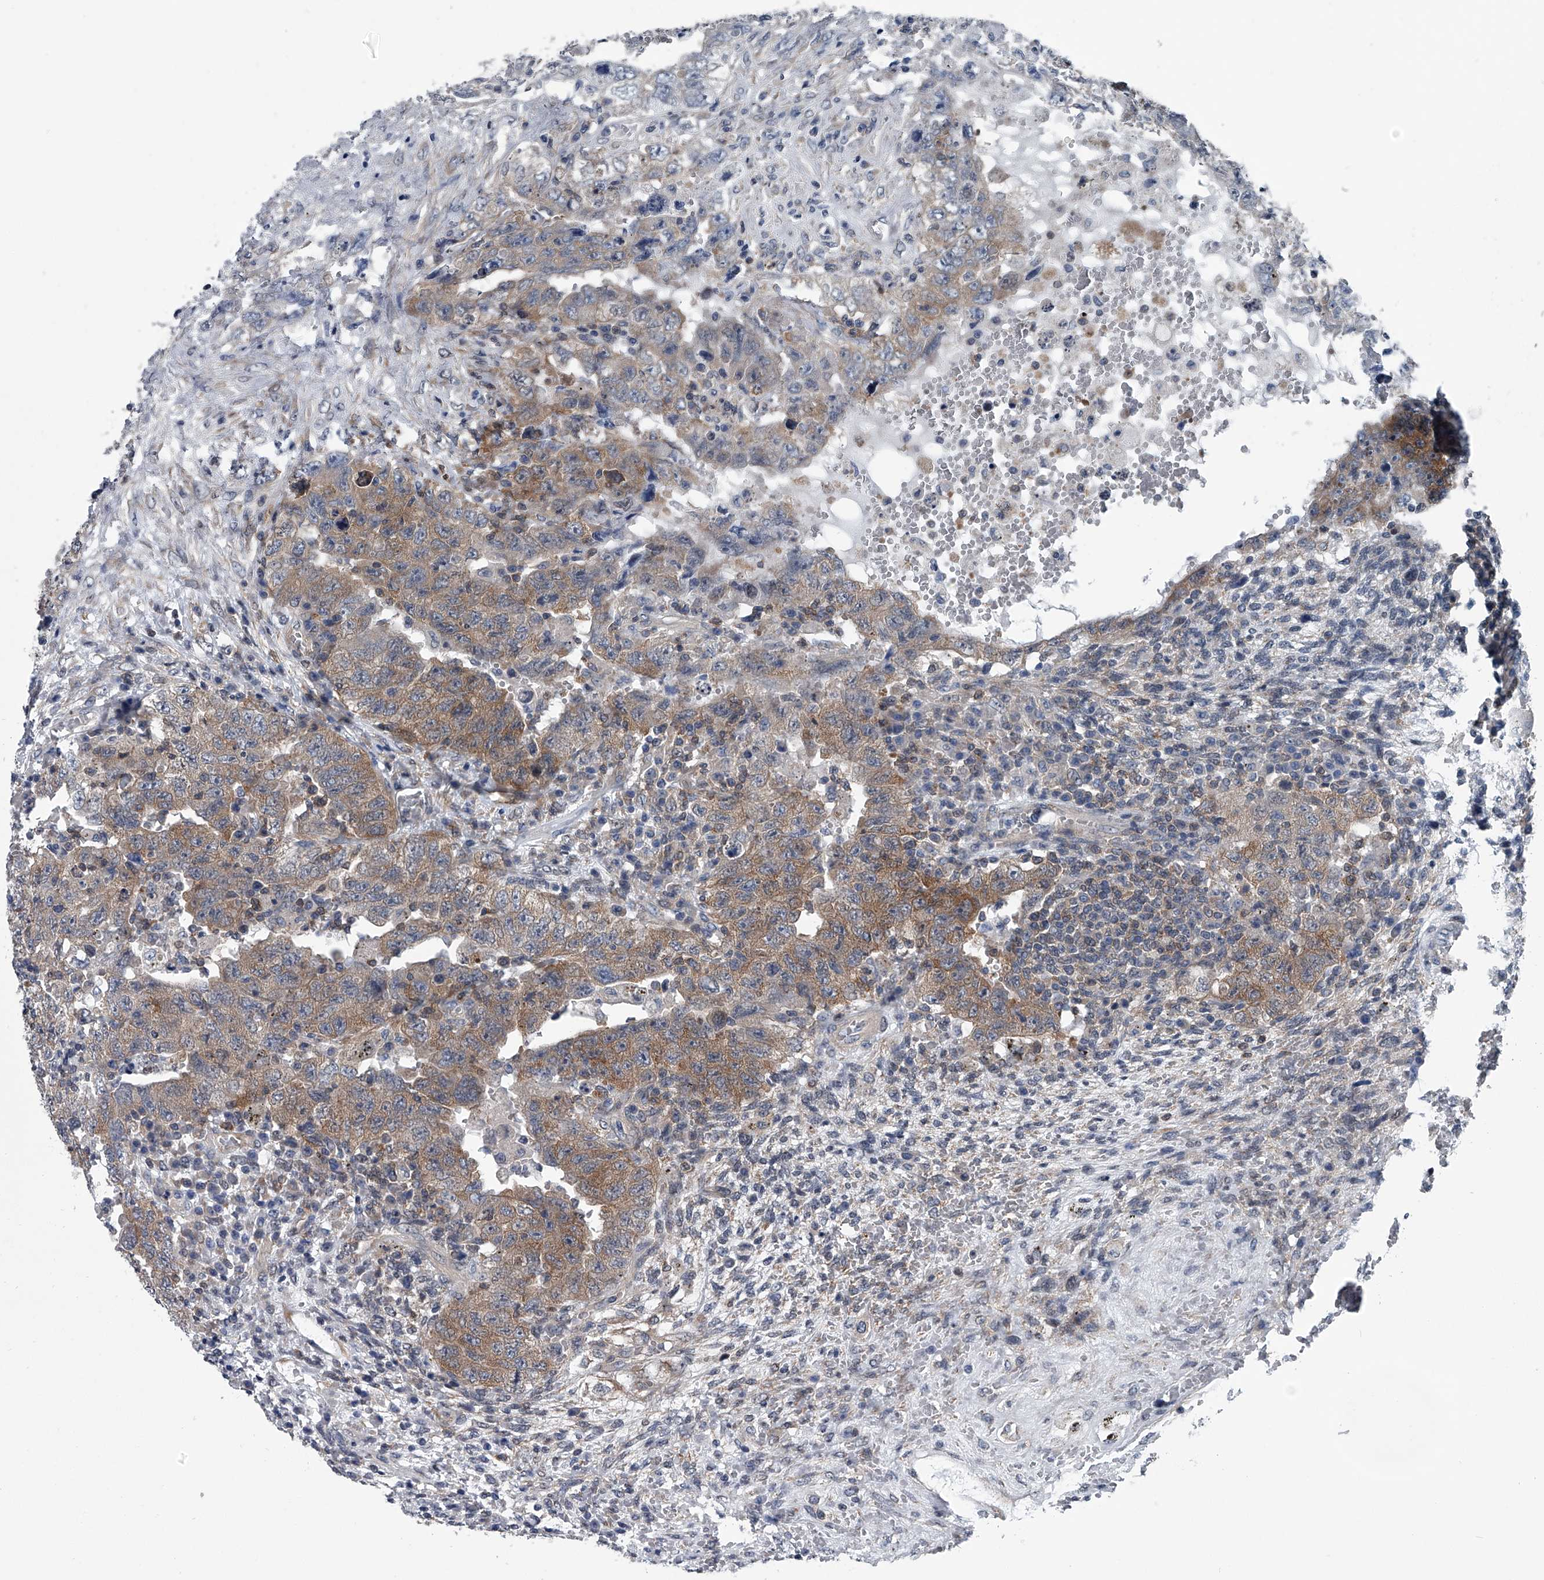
{"staining": {"intensity": "moderate", "quantity": "25%-75%", "location": "cytoplasmic/membranous"}, "tissue": "testis cancer", "cell_type": "Tumor cells", "image_type": "cancer", "snomed": [{"axis": "morphology", "description": "Carcinoma, Embryonal, NOS"}, {"axis": "topography", "description": "Testis"}], "caption": "IHC photomicrograph of human testis cancer (embryonal carcinoma) stained for a protein (brown), which shows medium levels of moderate cytoplasmic/membranous positivity in about 25%-75% of tumor cells.", "gene": "PPP2R5D", "patient": {"sex": "male", "age": 26}}